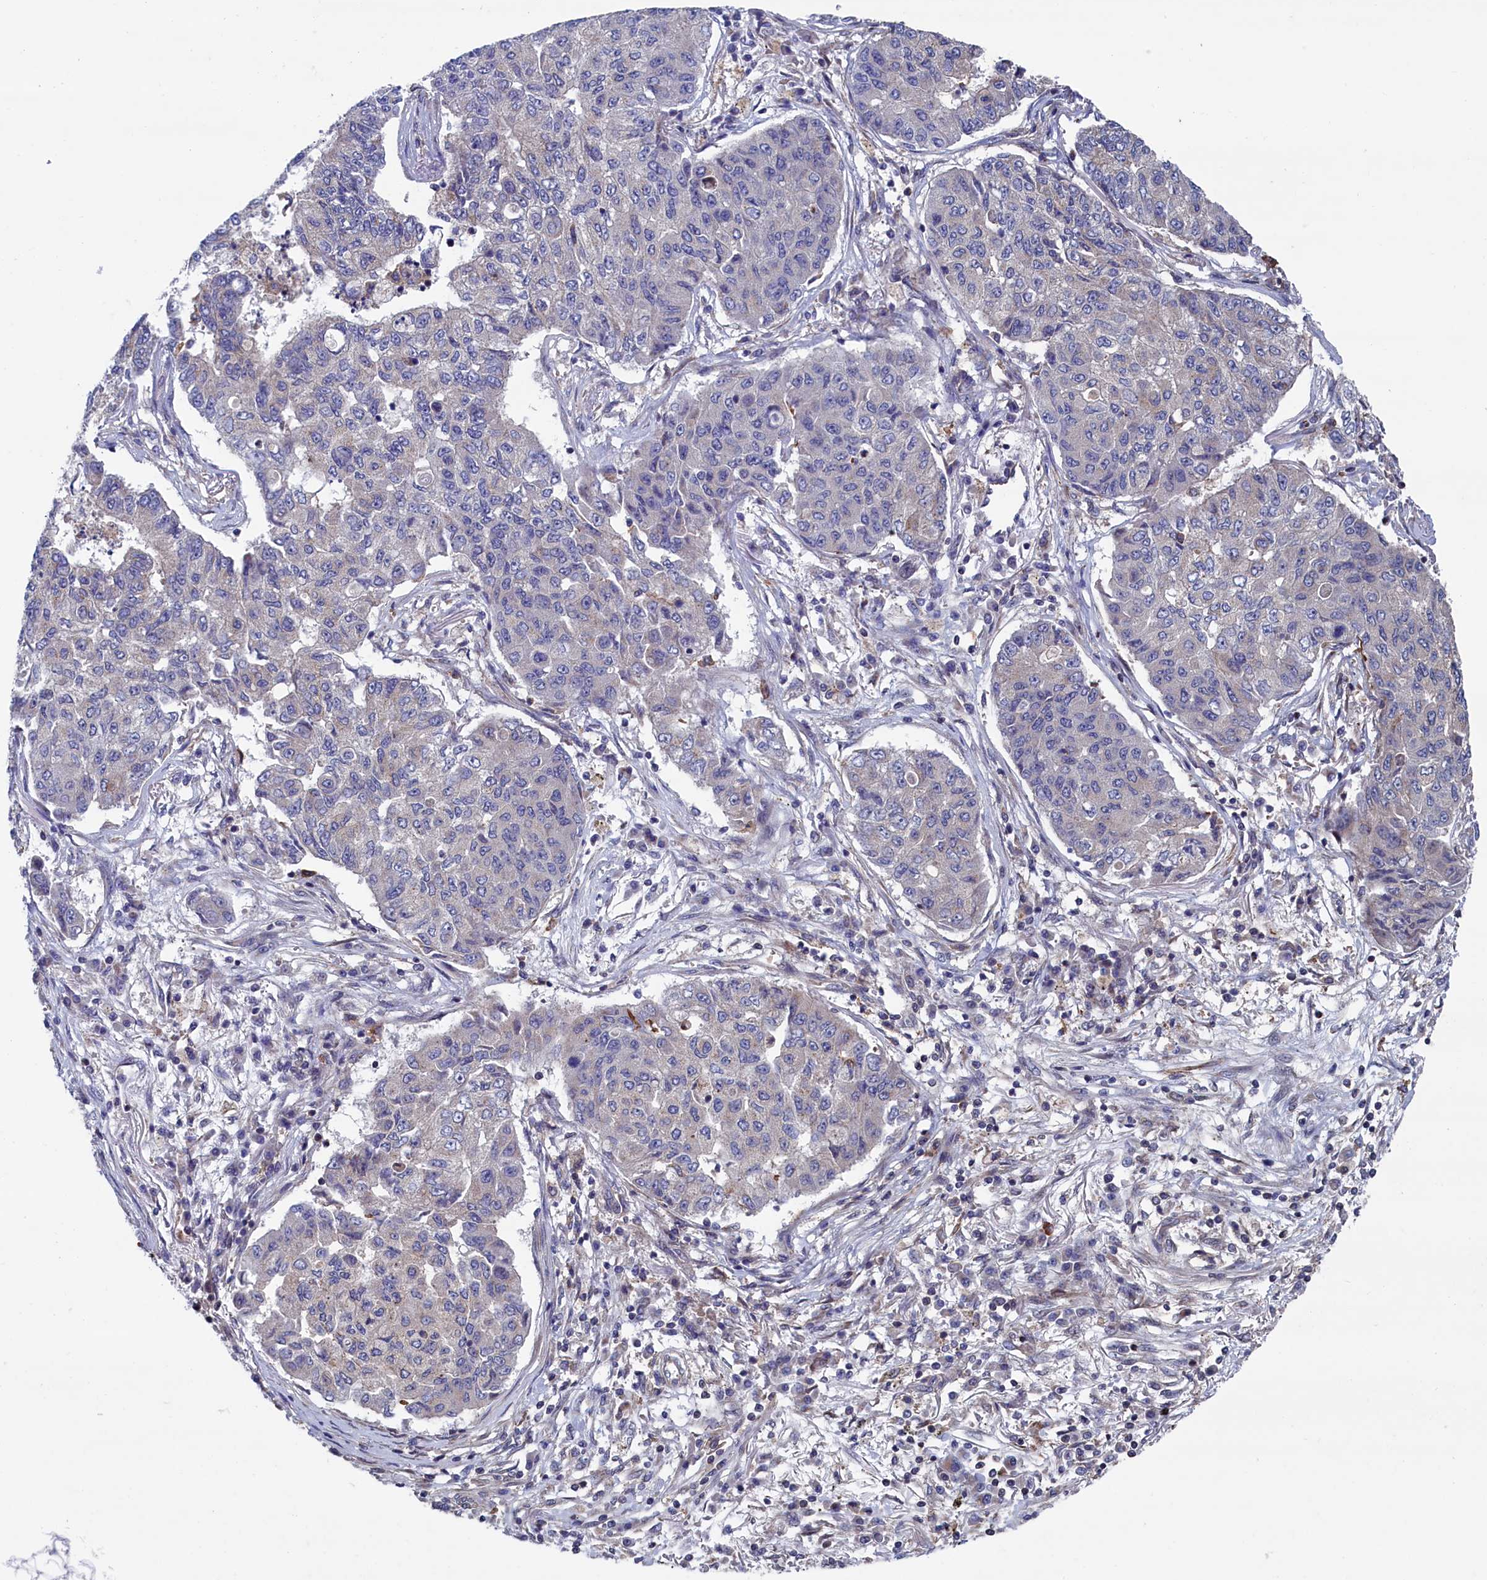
{"staining": {"intensity": "negative", "quantity": "none", "location": "none"}, "tissue": "lung cancer", "cell_type": "Tumor cells", "image_type": "cancer", "snomed": [{"axis": "morphology", "description": "Squamous cell carcinoma, NOS"}, {"axis": "topography", "description": "Lung"}], "caption": "An immunohistochemistry (IHC) image of squamous cell carcinoma (lung) is shown. There is no staining in tumor cells of squamous cell carcinoma (lung).", "gene": "SPATA13", "patient": {"sex": "male", "age": 74}}